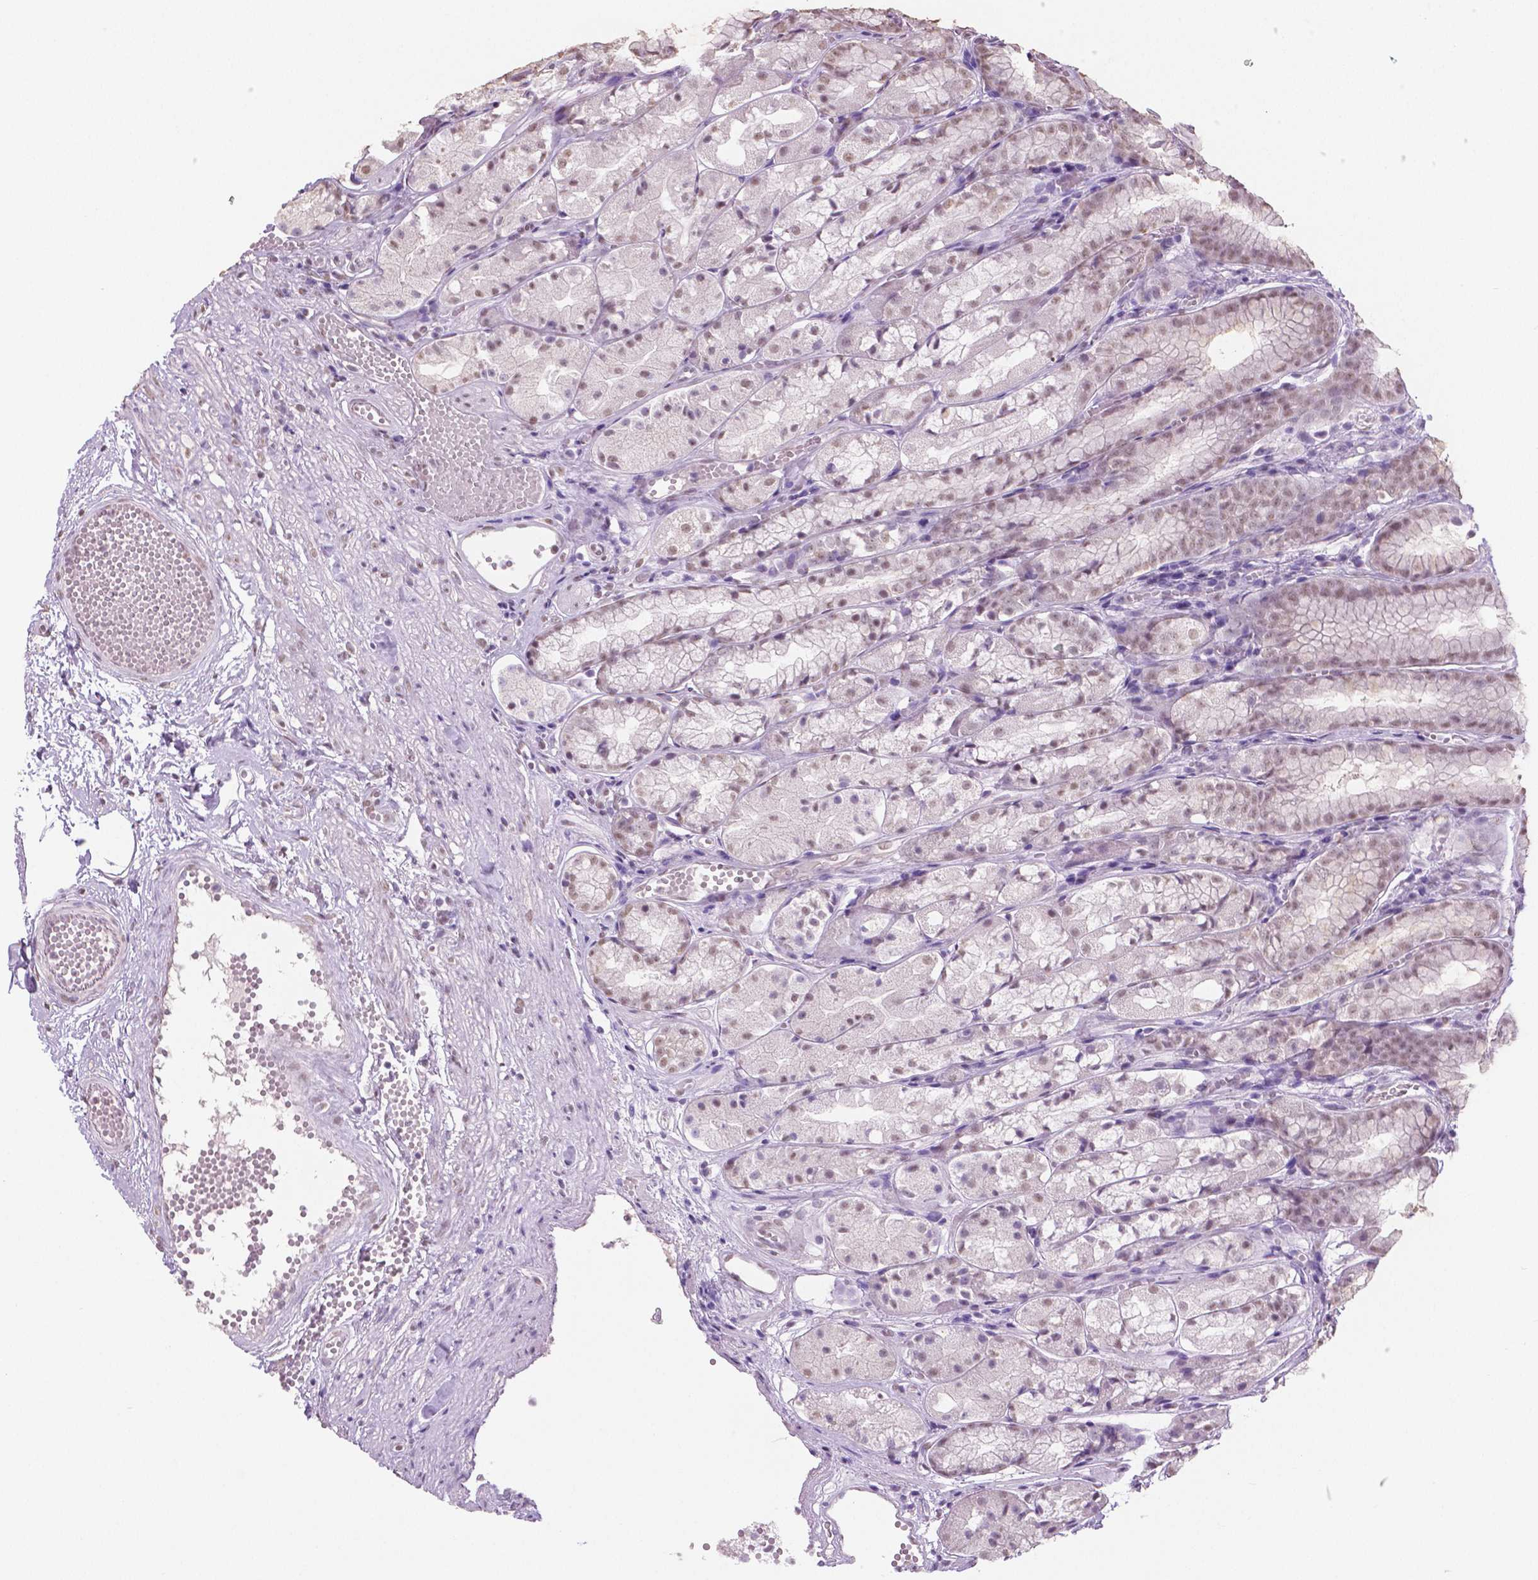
{"staining": {"intensity": "weak", "quantity": "25%-75%", "location": "nuclear"}, "tissue": "stomach", "cell_type": "Glandular cells", "image_type": "normal", "snomed": [{"axis": "morphology", "description": "Normal tissue, NOS"}, {"axis": "topography", "description": "Stomach"}], "caption": "A histopathology image of stomach stained for a protein demonstrates weak nuclear brown staining in glandular cells.", "gene": "IGF2BP1", "patient": {"sex": "male", "age": 70}}